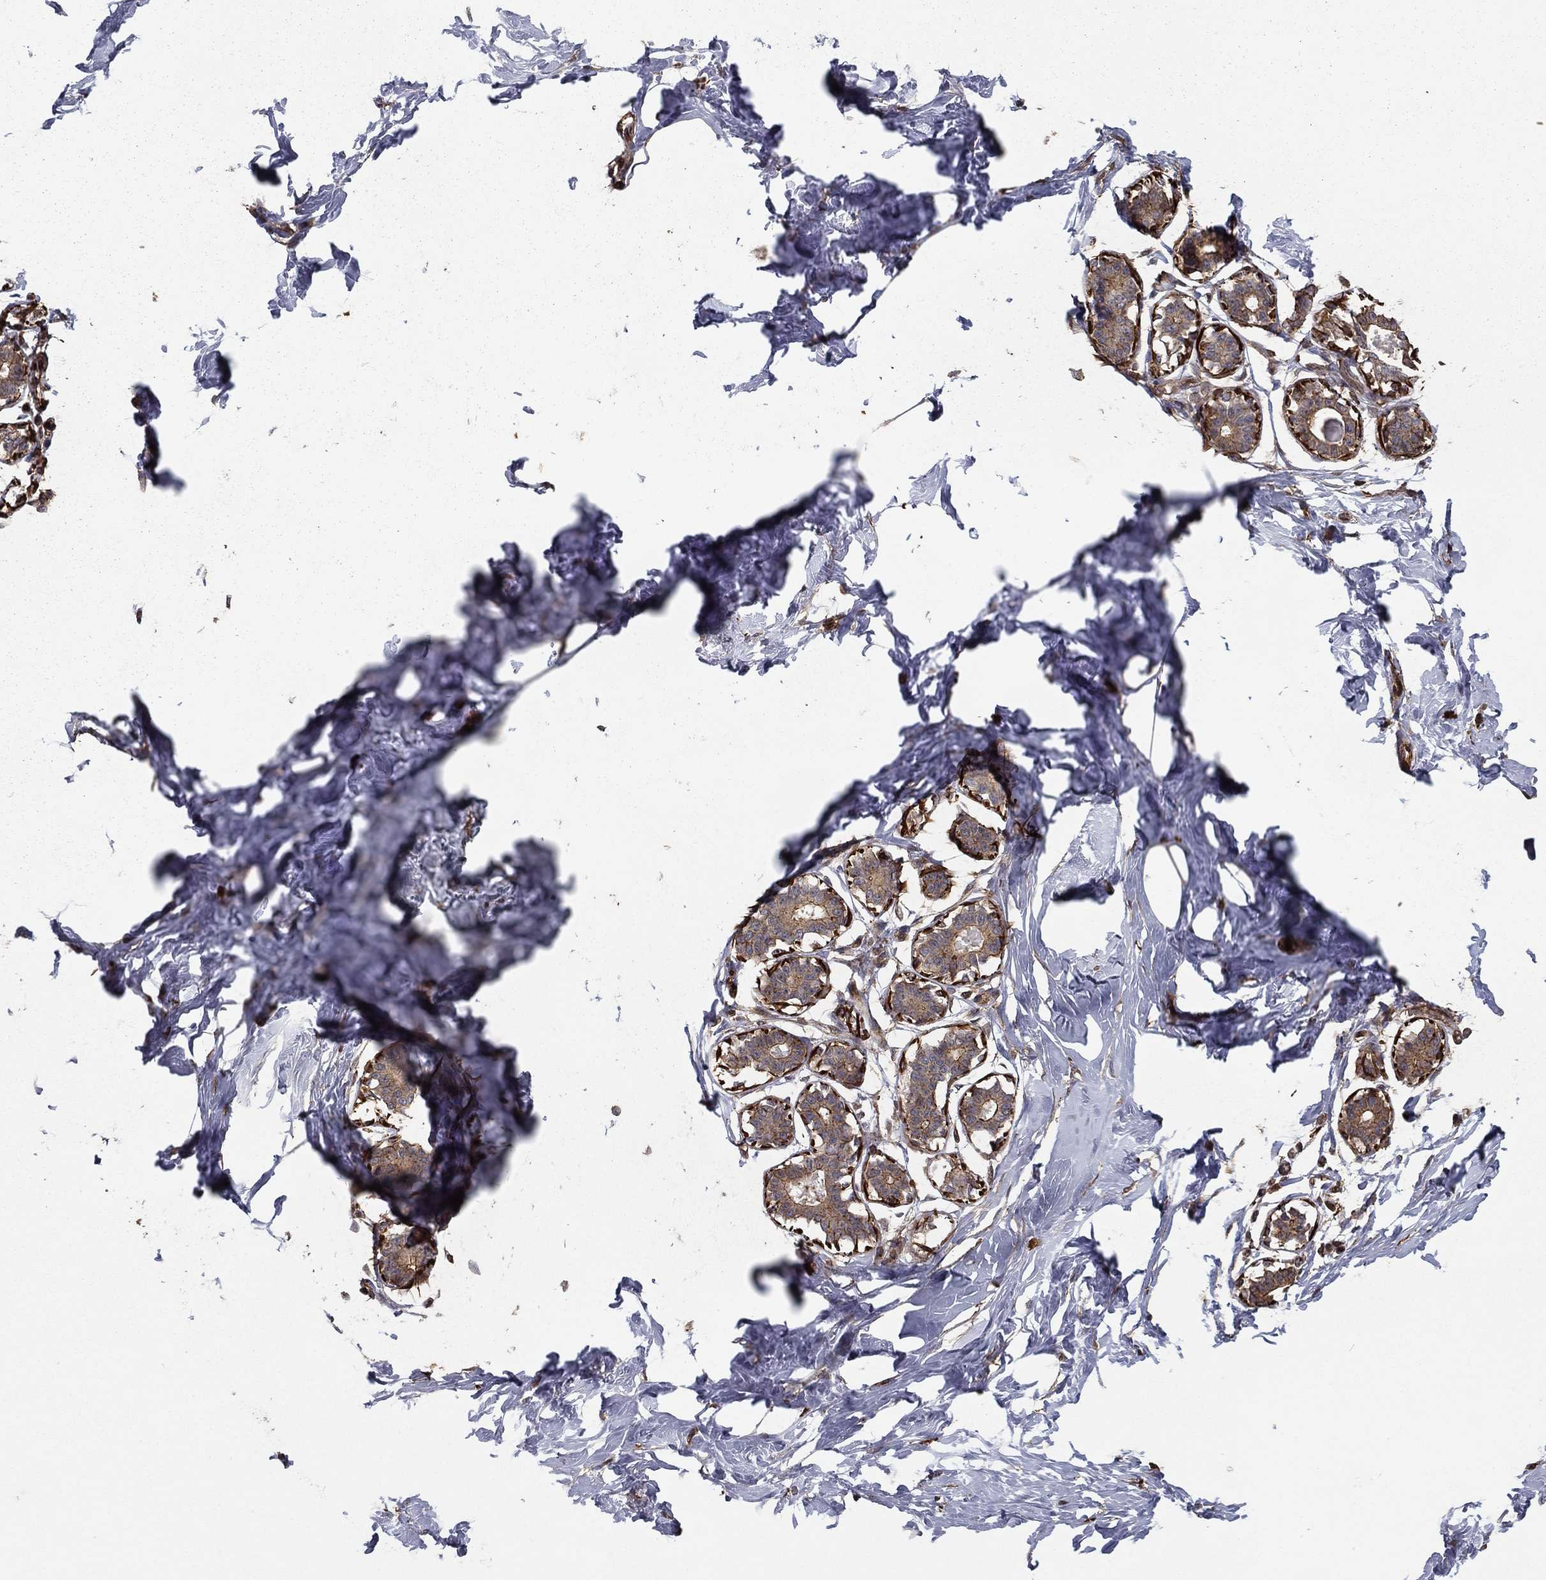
{"staining": {"intensity": "moderate", "quantity": "25%-75%", "location": "cytoplasmic/membranous"}, "tissue": "breast", "cell_type": "Adipocytes", "image_type": "normal", "snomed": [{"axis": "morphology", "description": "Normal tissue, NOS"}, {"axis": "morphology", "description": "Lobular carcinoma, in situ"}, {"axis": "topography", "description": "Breast"}], "caption": "Moderate cytoplasmic/membranous staining for a protein is identified in approximately 25%-75% of adipocytes of benign breast using immunohistochemistry.", "gene": "HABP4", "patient": {"sex": "female", "age": 35}}